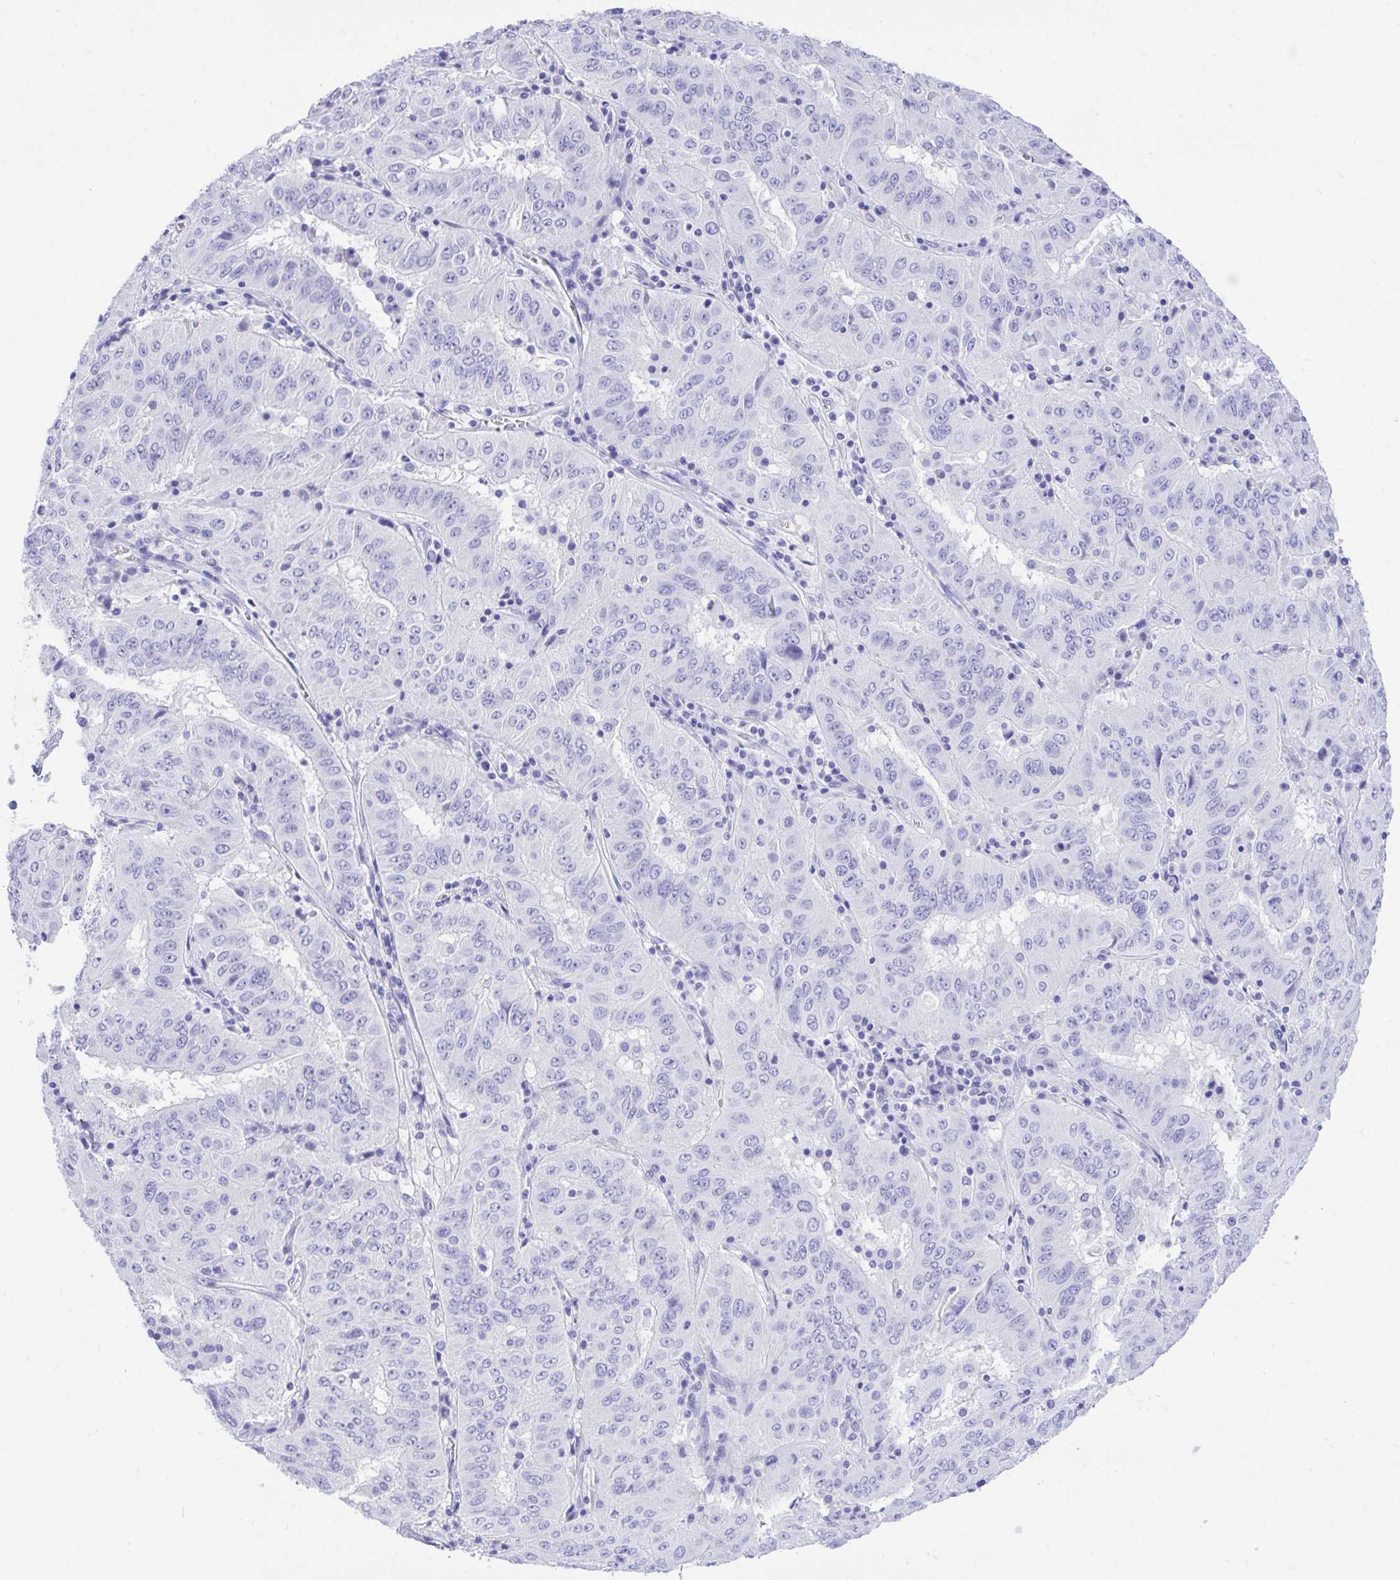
{"staining": {"intensity": "negative", "quantity": "none", "location": "none"}, "tissue": "pancreatic cancer", "cell_type": "Tumor cells", "image_type": "cancer", "snomed": [{"axis": "morphology", "description": "Adenocarcinoma, NOS"}, {"axis": "topography", "description": "Pancreas"}], "caption": "There is no significant expression in tumor cells of adenocarcinoma (pancreatic).", "gene": "MON1A", "patient": {"sex": "male", "age": 63}}